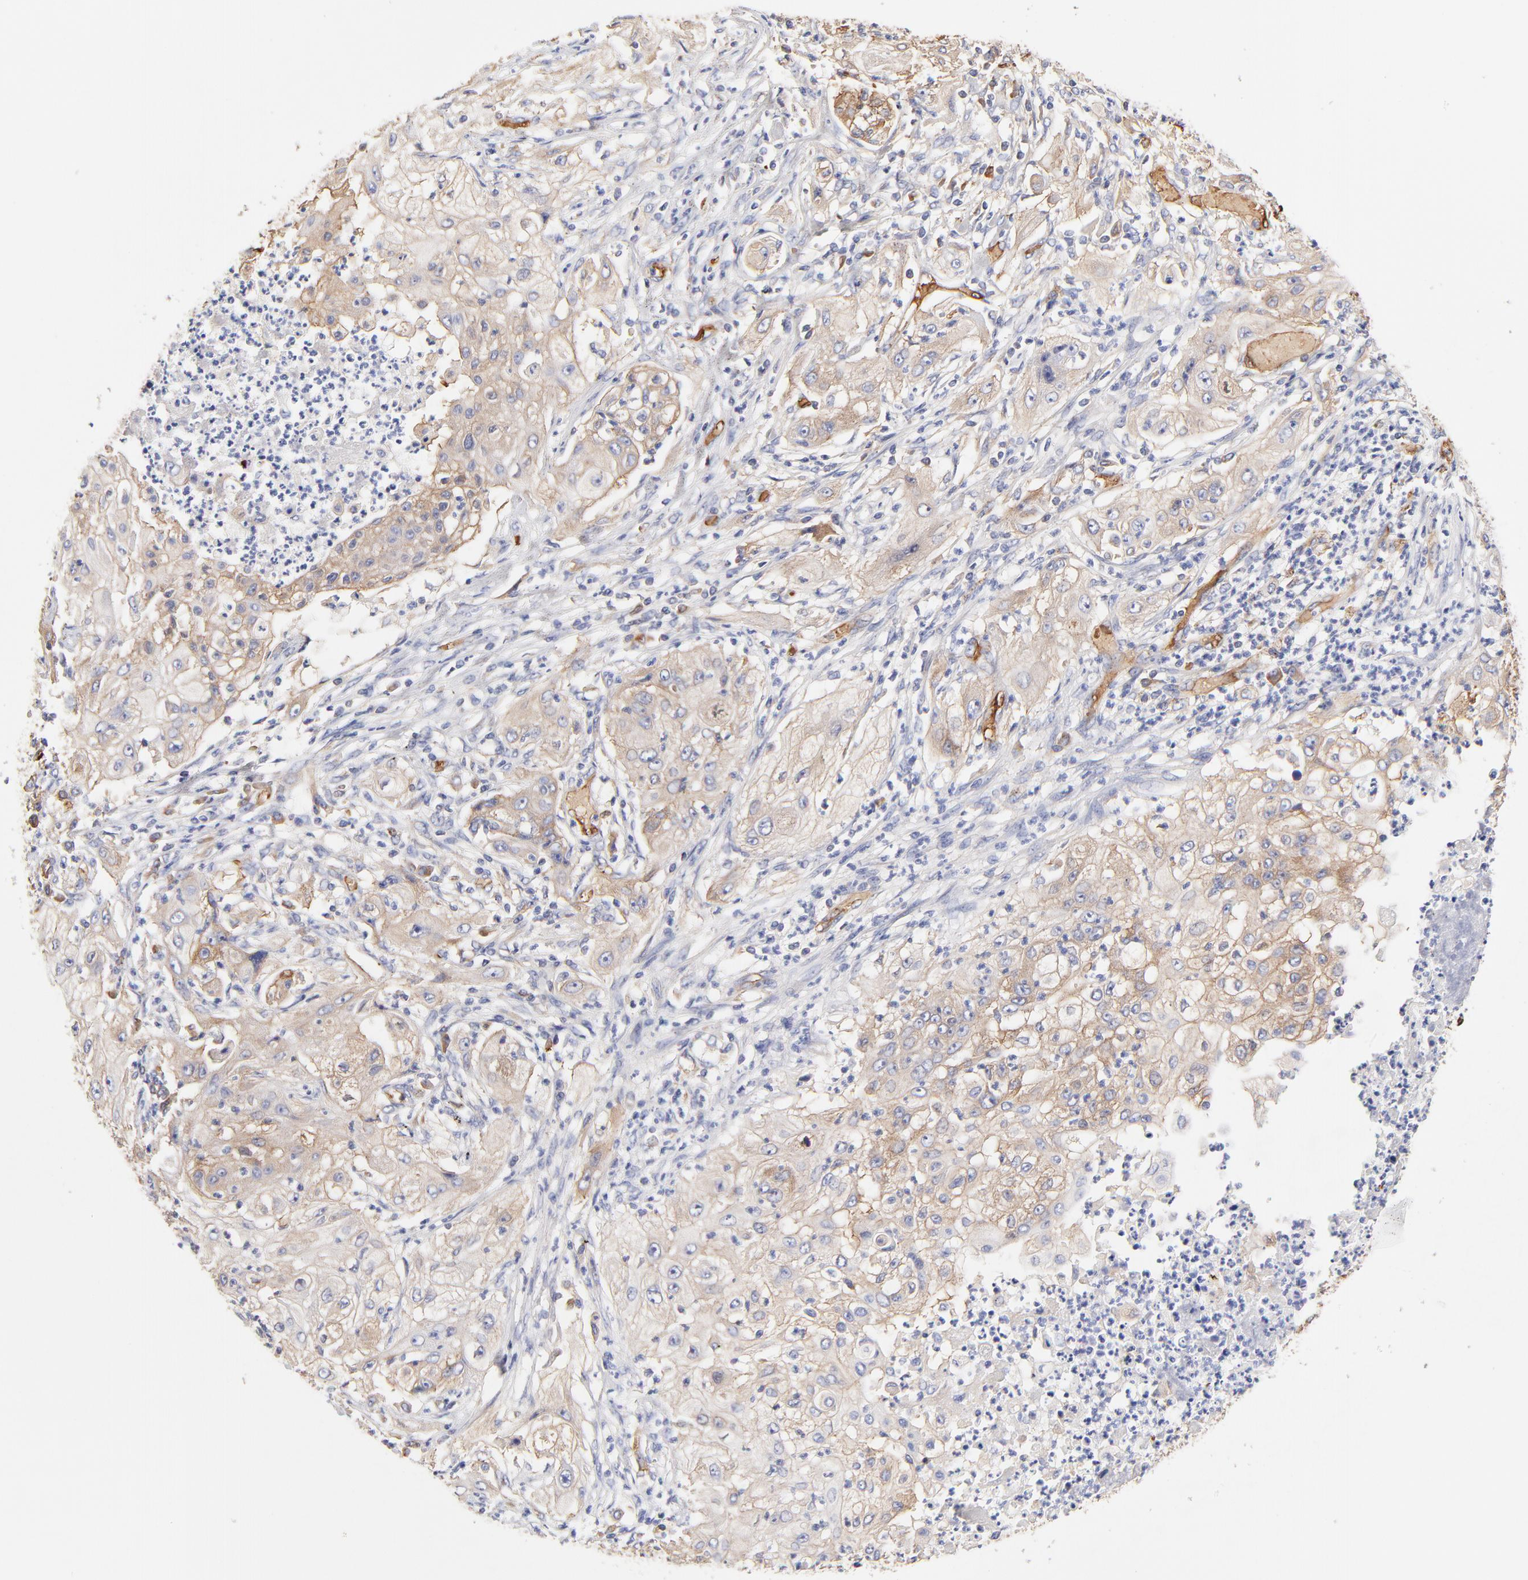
{"staining": {"intensity": "moderate", "quantity": ">75%", "location": "cytoplasmic/membranous"}, "tissue": "lung cancer", "cell_type": "Tumor cells", "image_type": "cancer", "snomed": [{"axis": "morphology", "description": "Inflammation, NOS"}, {"axis": "morphology", "description": "Squamous cell carcinoma, NOS"}, {"axis": "topography", "description": "Lymph node"}, {"axis": "topography", "description": "Soft tissue"}, {"axis": "topography", "description": "Lung"}], "caption": "Human squamous cell carcinoma (lung) stained with a brown dye exhibits moderate cytoplasmic/membranous positive expression in about >75% of tumor cells.", "gene": "CD2AP", "patient": {"sex": "male", "age": 66}}